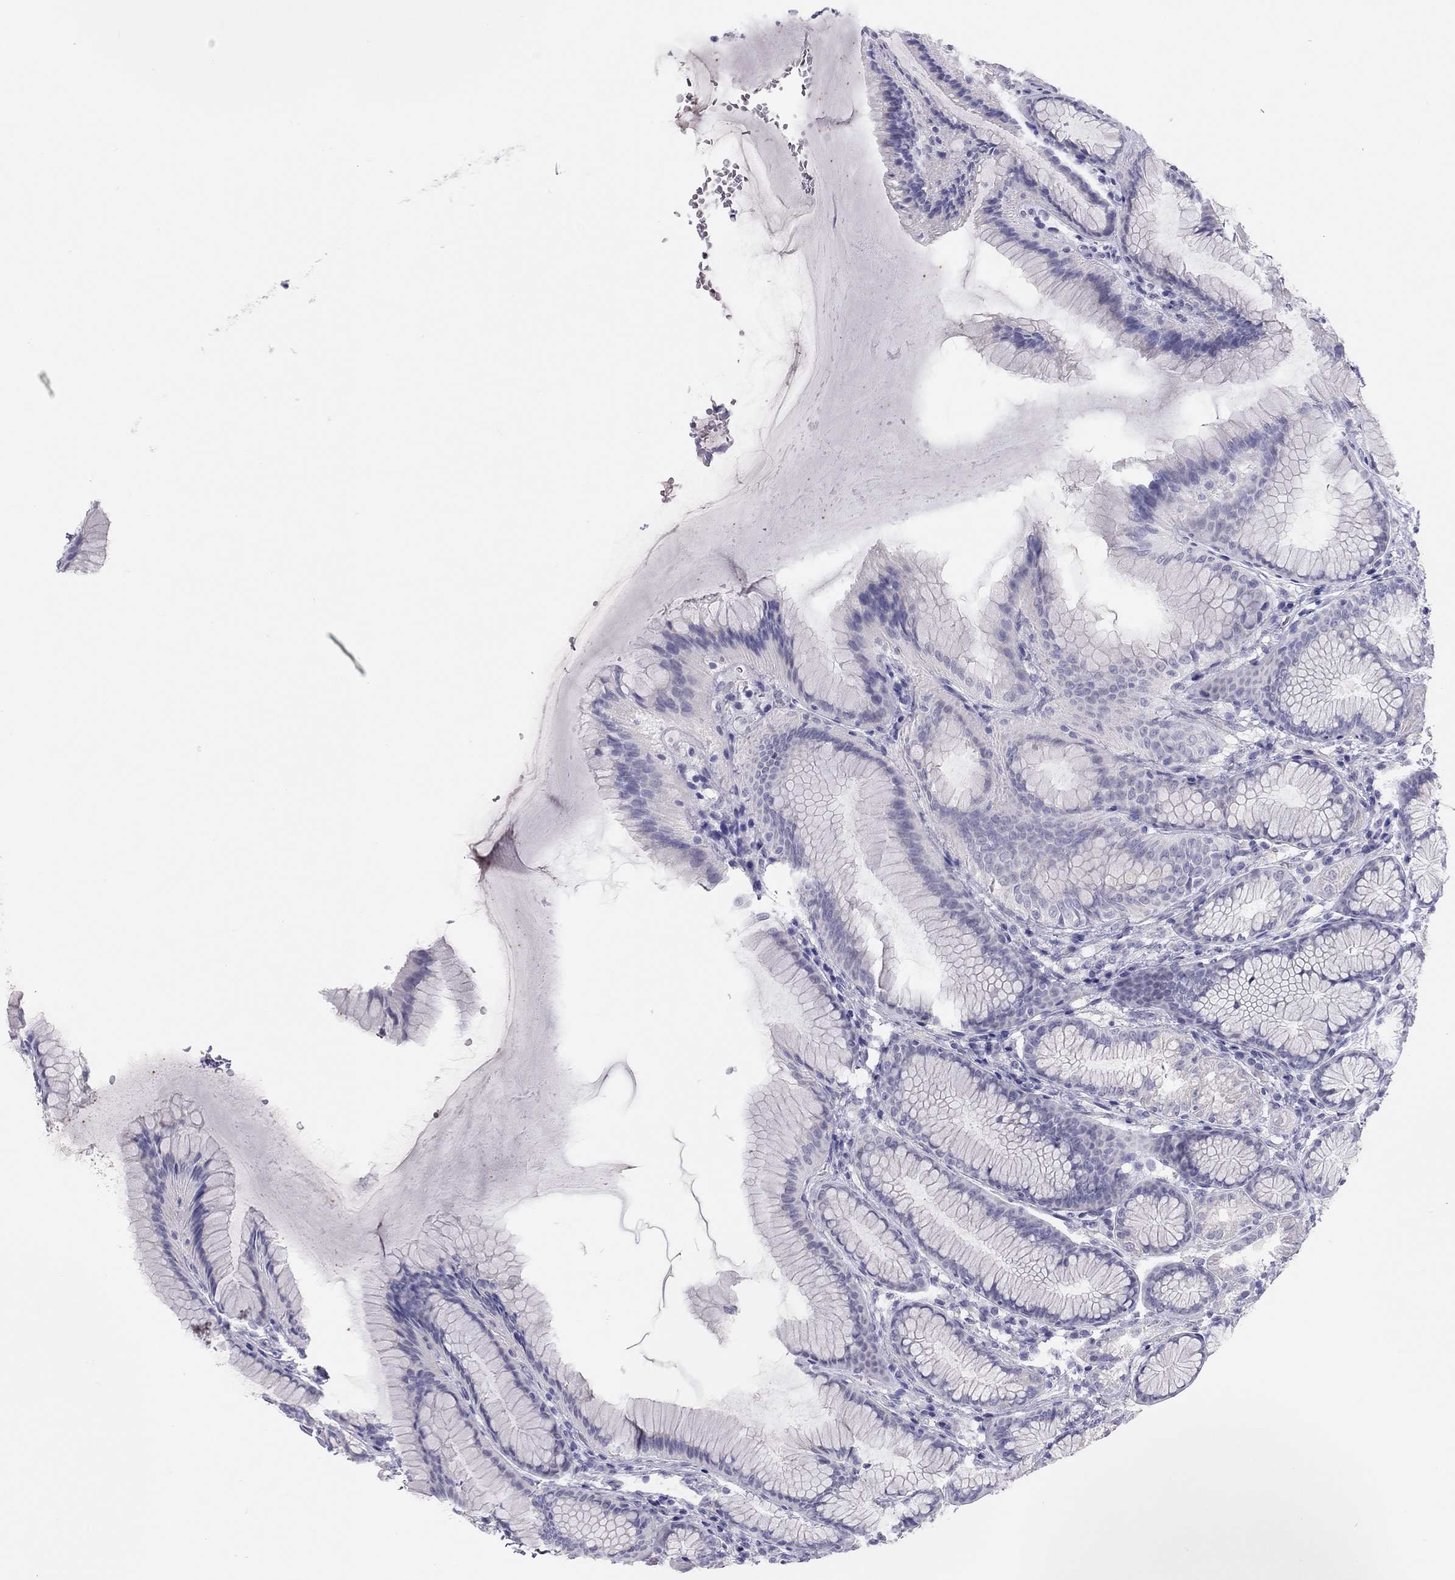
{"staining": {"intensity": "negative", "quantity": "none", "location": "none"}, "tissue": "stomach", "cell_type": "Glandular cells", "image_type": "normal", "snomed": [{"axis": "morphology", "description": "Normal tissue, NOS"}, {"axis": "morphology", "description": "Adenocarcinoma, NOS"}, {"axis": "topography", "description": "Stomach"}], "caption": "High power microscopy image of an immunohistochemistry (IHC) image of benign stomach, revealing no significant positivity in glandular cells.", "gene": "SPATA12", "patient": {"sex": "female", "age": 79}}